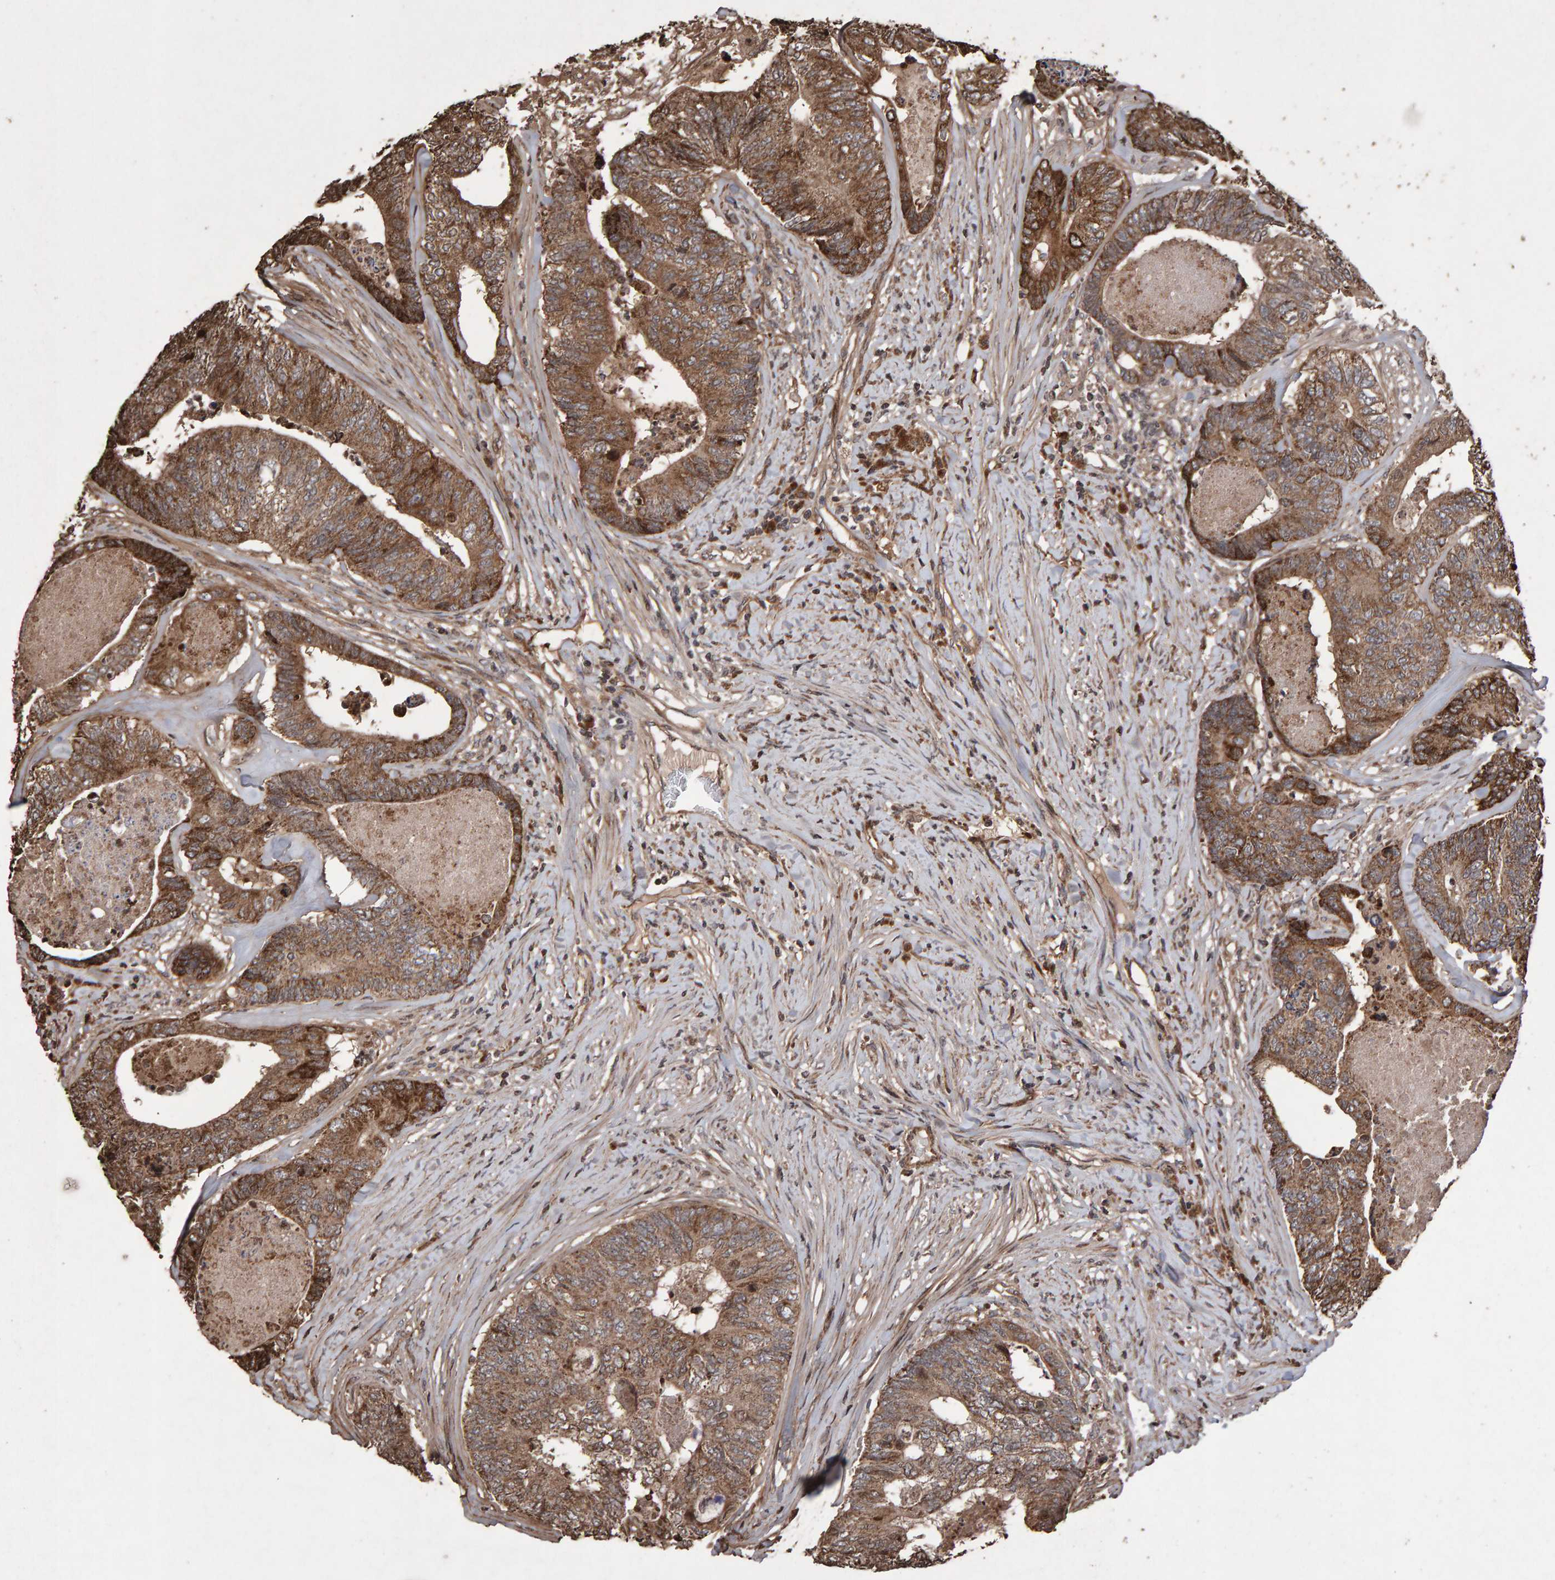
{"staining": {"intensity": "strong", "quantity": ">75%", "location": "cytoplasmic/membranous"}, "tissue": "colorectal cancer", "cell_type": "Tumor cells", "image_type": "cancer", "snomed": [{"axis": "morphology", "description": "Adenocarcinoma, NOS"}, {"axis": "topography", "description": "Colon"}], "caption": "Human colorectal cancer (adenocarcinoma) stained with a protein marker demonstrates strong staining in tumor cells.", "gene": "OSBP2", "patient": {"sex": "female", "age": 67}}